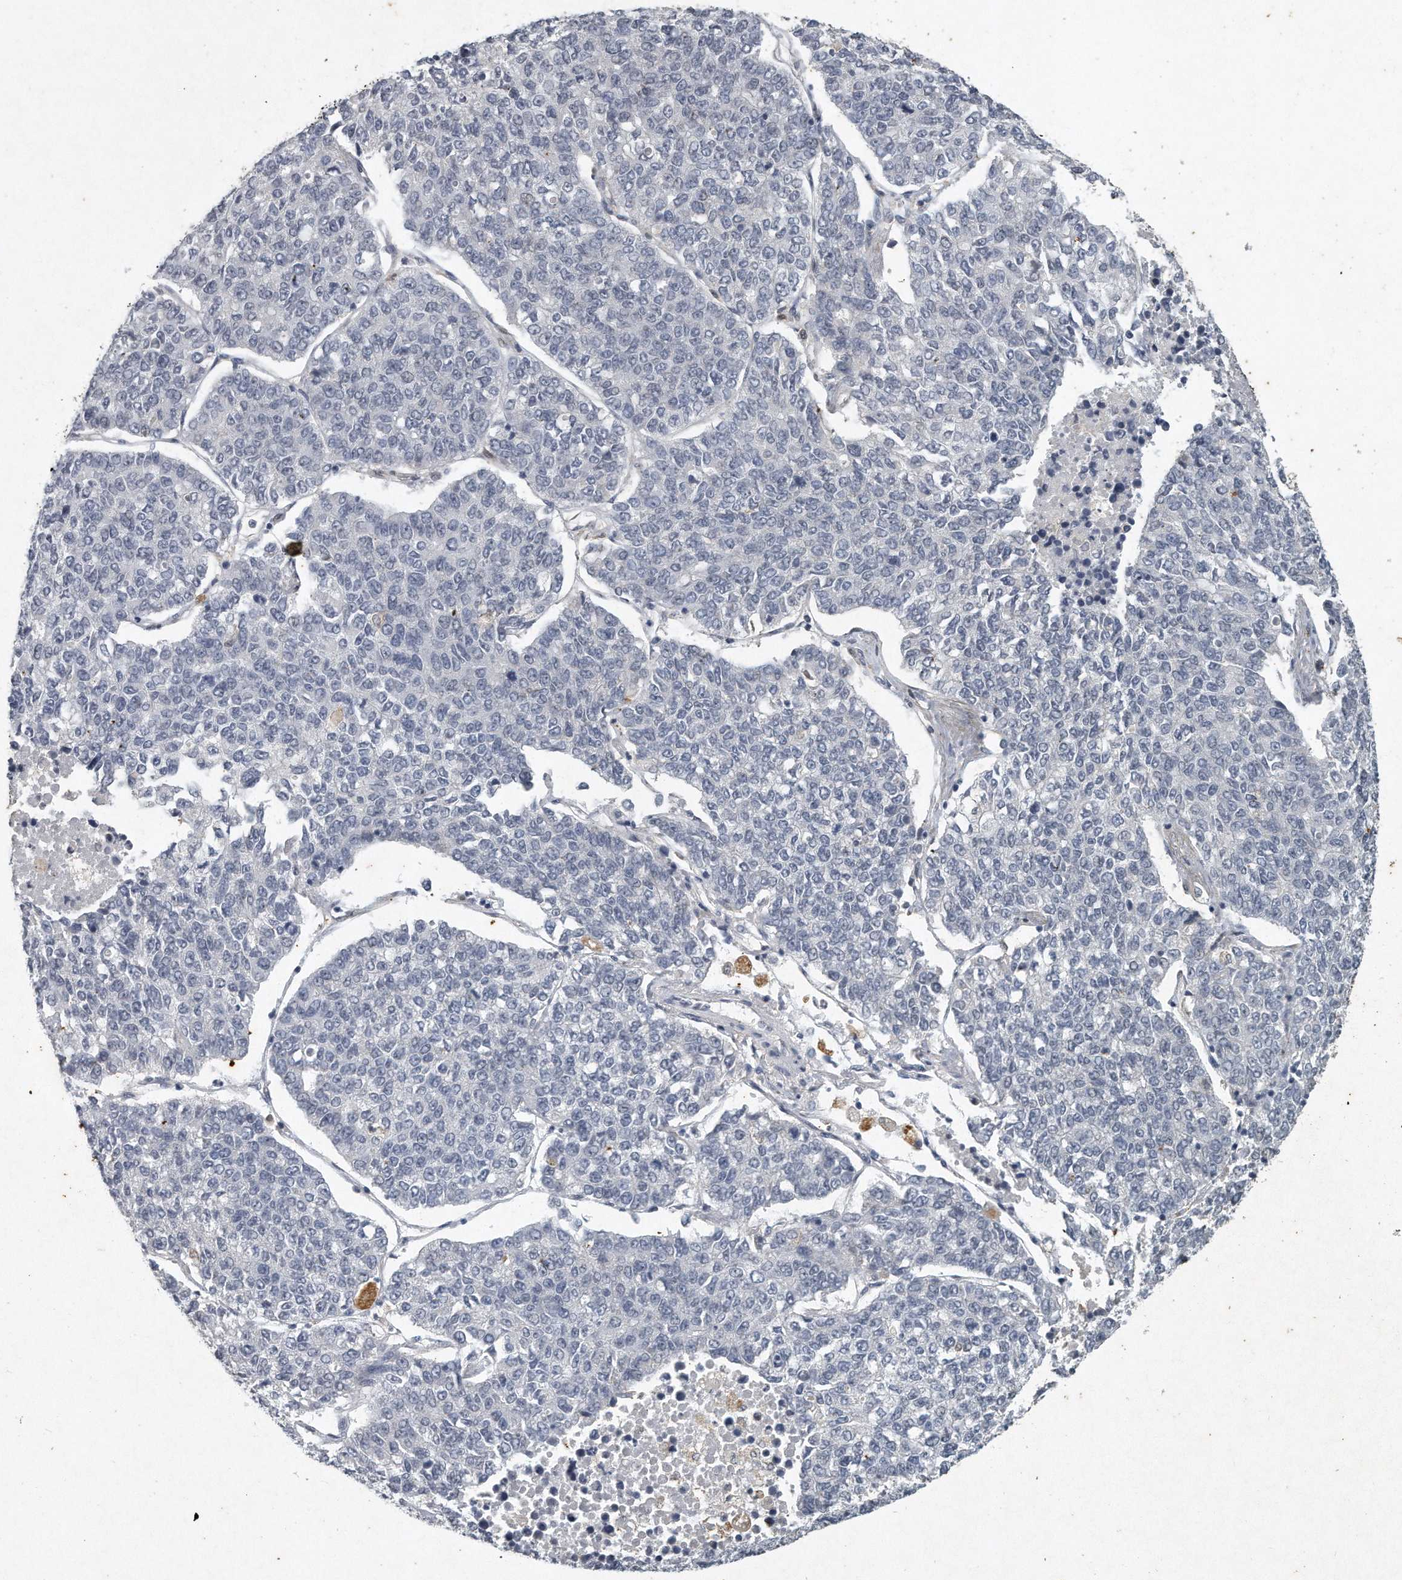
{"staining": {"intensity": "negative", "quantity": "none", "location": "none"}, "tissue": "lung cancer", "cell_type": "Tumor cells", "image_type": "cancer", "snomed": [{"axis": "morphology", "description": "Adenocarcinoma, NOS"}, {"axis": "topography", "description": "Lung"}], "caption": "An image of adenocarcinoma (lung) stained for a protein shows no brown staining in tumor cells.", "gene": "CAMK1", "patient": {"sex": "male", "age": 49}}